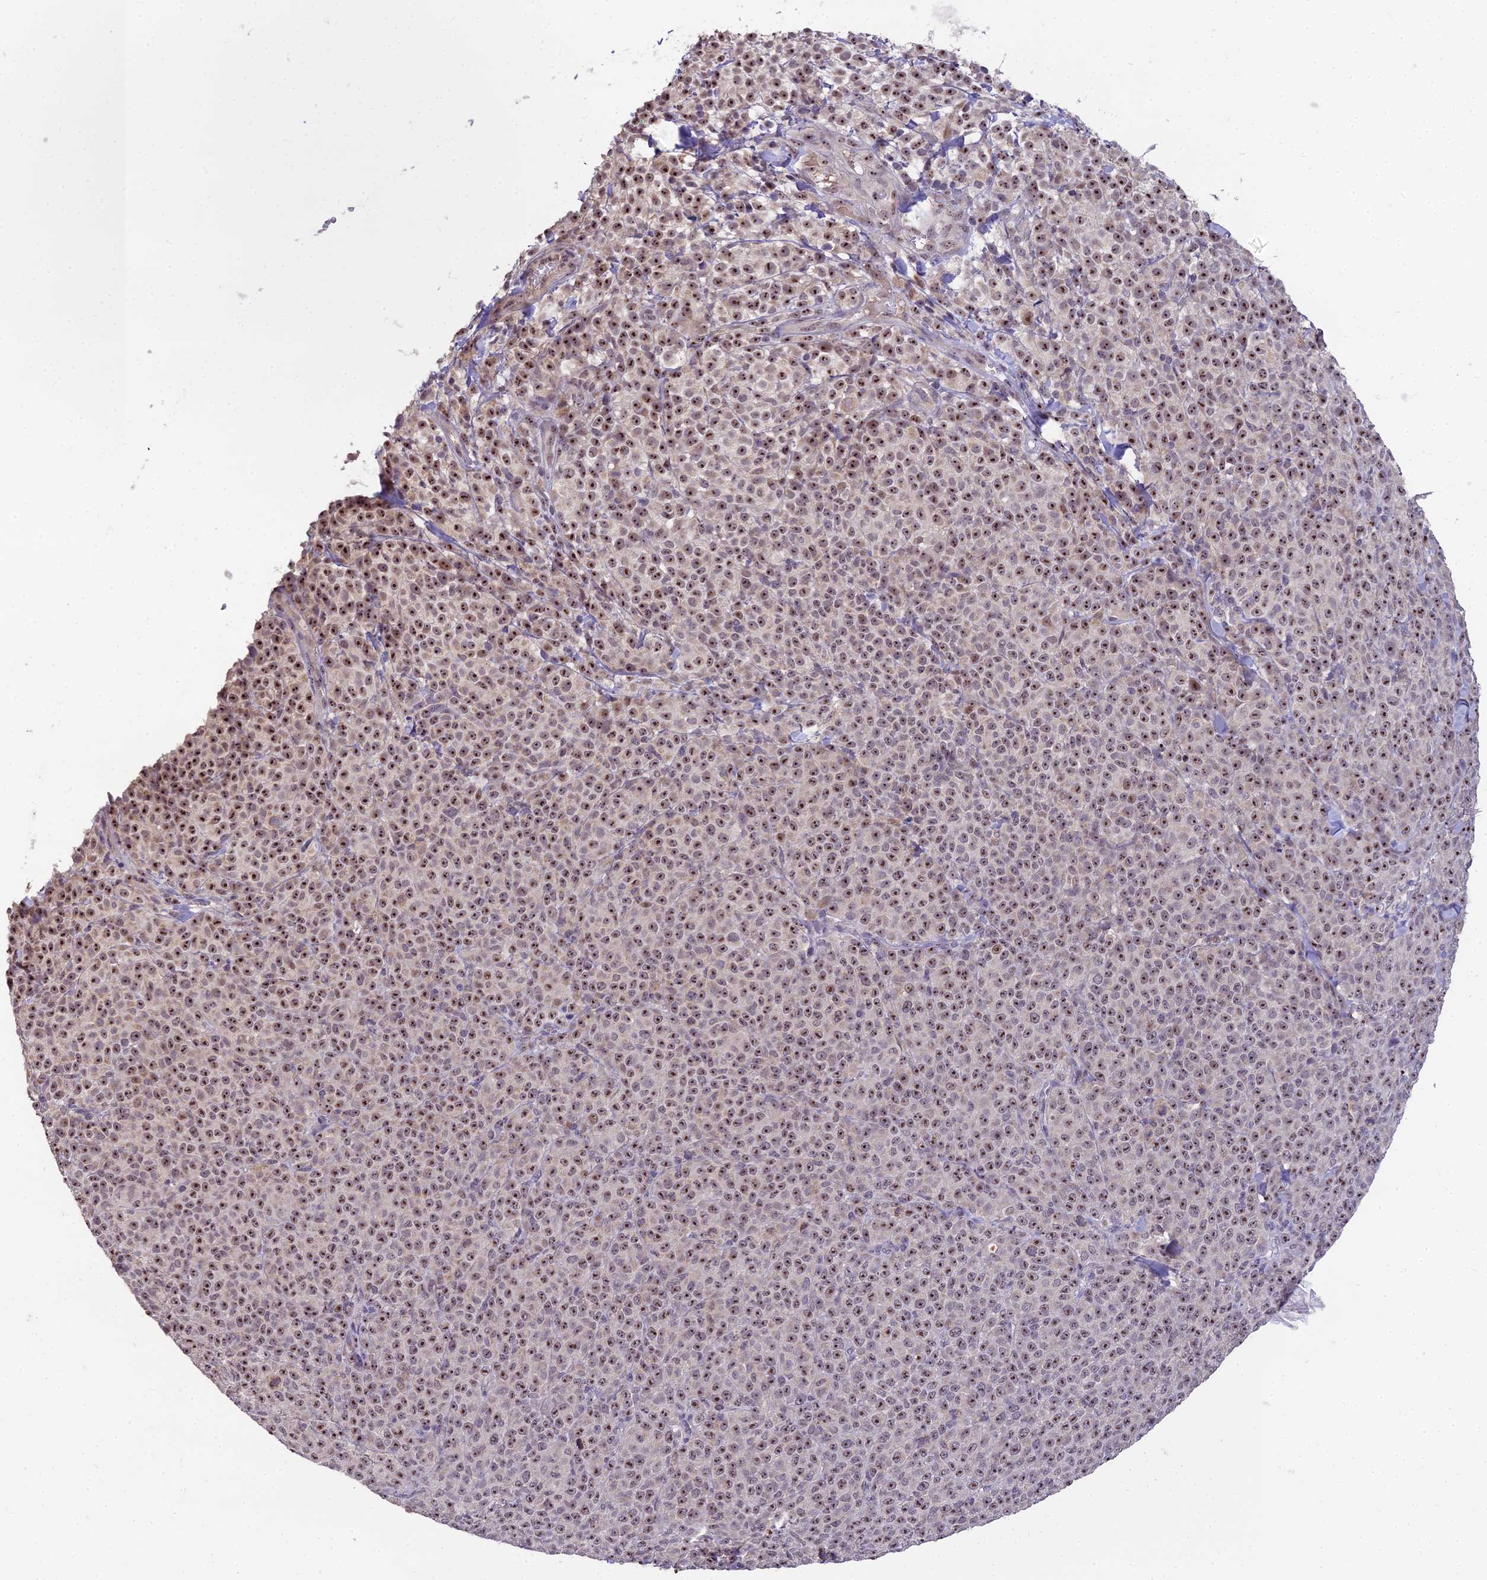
{"staining": {"intensity": "moderate", "quantity": ">75%", "location": "nuclear"}, "tissue": "melanoma", "cell_type": "Tumor cells", "image_type": "cancer", "snomed": [{"axis": "morphology", "description": "Normal tissue, NOS"}, {"axis": "morphology", "description": "Malignant melanoma, NOS"}, {"axis": "topography", "description": "Skin"}], "caption": "About >75% of tumor cells in melanoma show moderate nuclear protein positivity as visualized by brown immunohistochemical staining.", "gene": "ZNF333", "patient": {"sex": "female", "age": 34}}